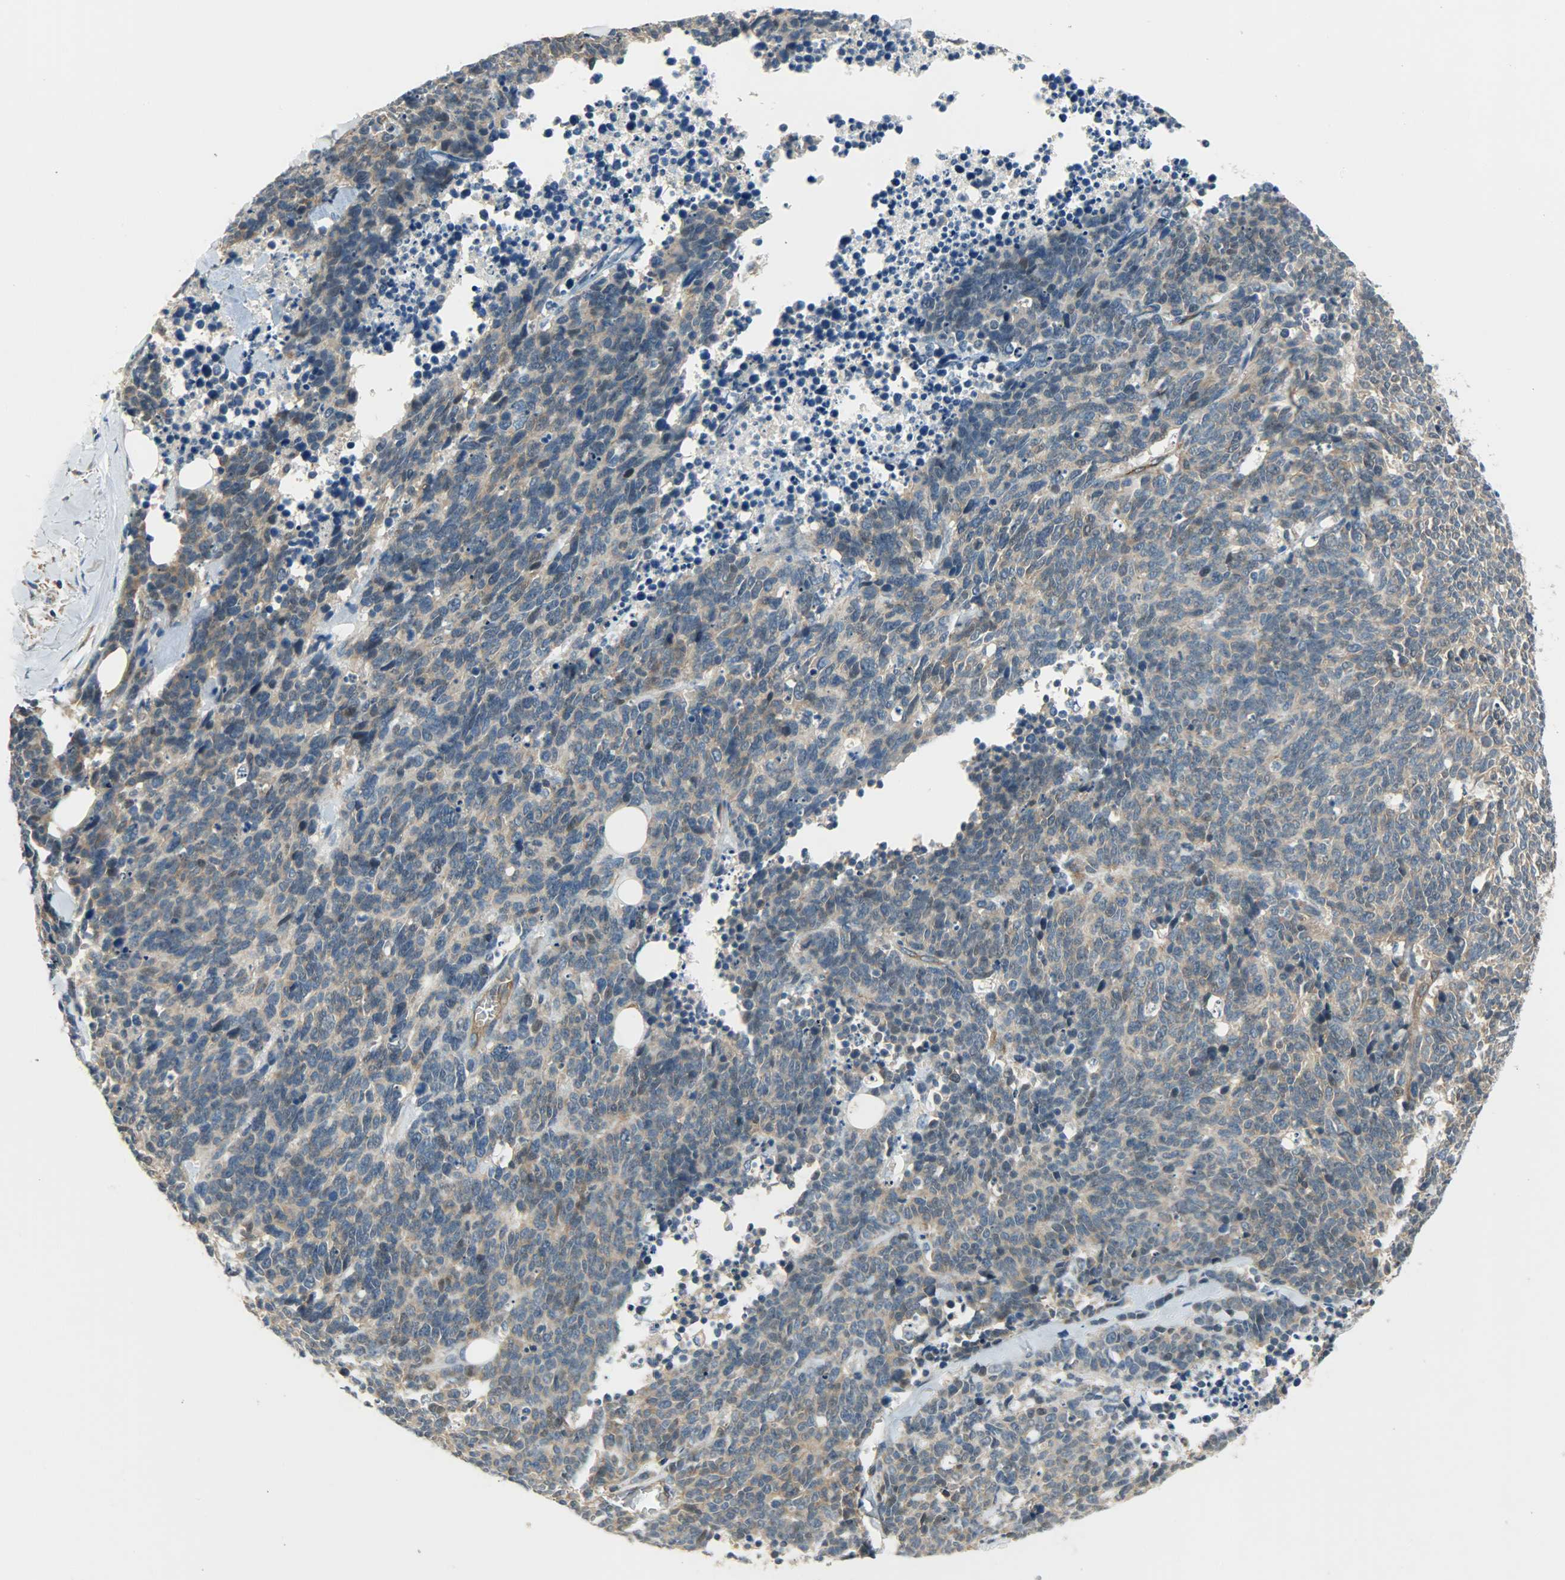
{"staining": {"intensity": "weak", "quantity": ">75%", "location": "cytoplasmic/membranous"}, "tissue": "lung cancer", "cell_type": "Tumor cells", "image_type": "cancer", "snomed": [{"axis": "morphology", "description": "Neoplasm, malignant, NOS"}, {"axis": "topography", "description": "Lung"}], "caption": "High-power microscopy captured an immunohistochemistry micrograph of lung cancer, revealing weak cytoplasmic/membranous expression in about >75% of tumor cells.", "gene": "KIAA1217", "patient": {"sex": "female", "age": 58}}